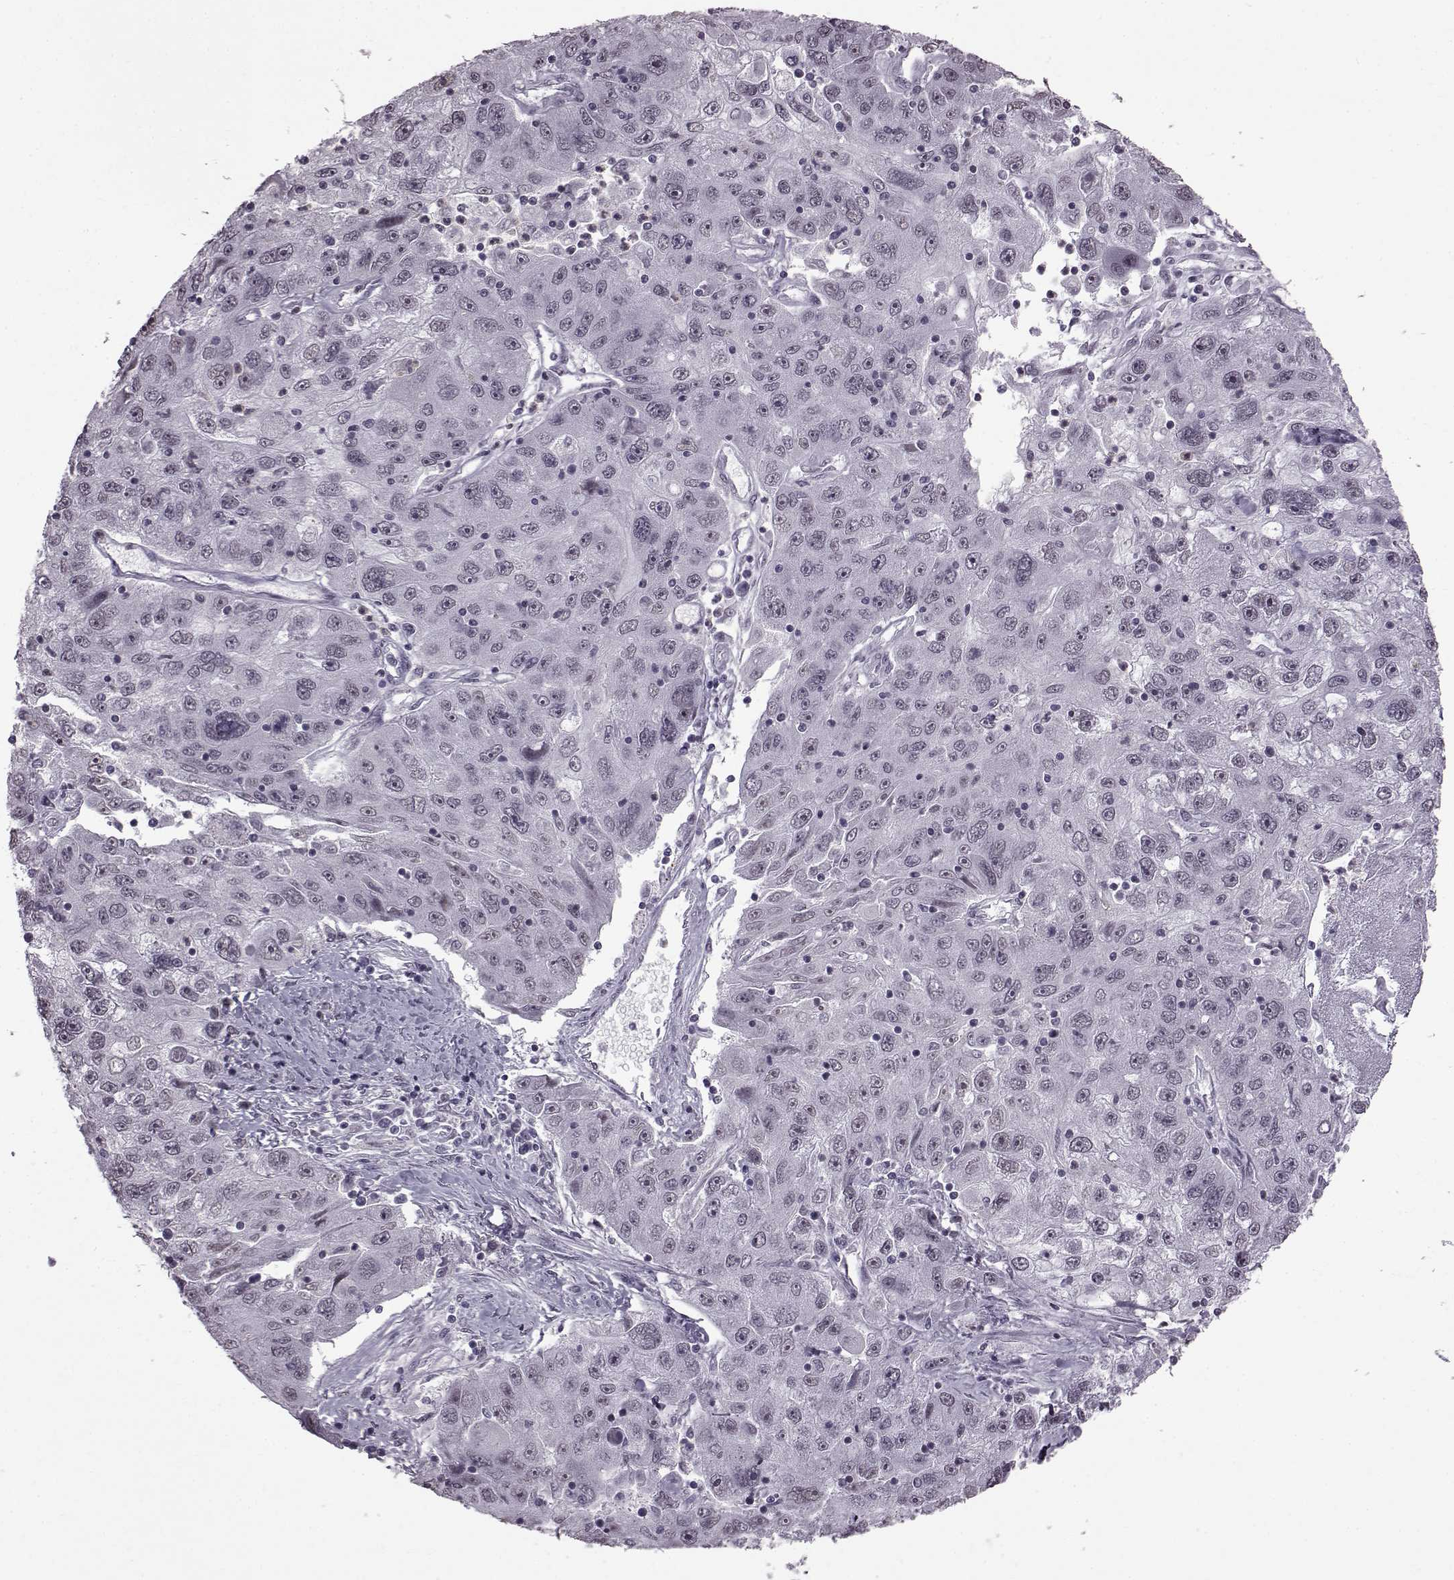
{"staining": {"intensity": "negative", "quantity": "none", "location": "none"}, "tissue": "stomach cancer", "cell_type": "Tumor cells", "image_type": "cancer", "snomed": [{"axis": "morphology", "description": "Adenocarcinoma, NOS"}, {"axis": "topography", "description": "Stomach"}], "caption": "Image shows no significant protein staining in tumor cells of adenocarcinoma (stomach).", "gene": "SLC28A2", "patient": {"sex": "male", "age": 56}}